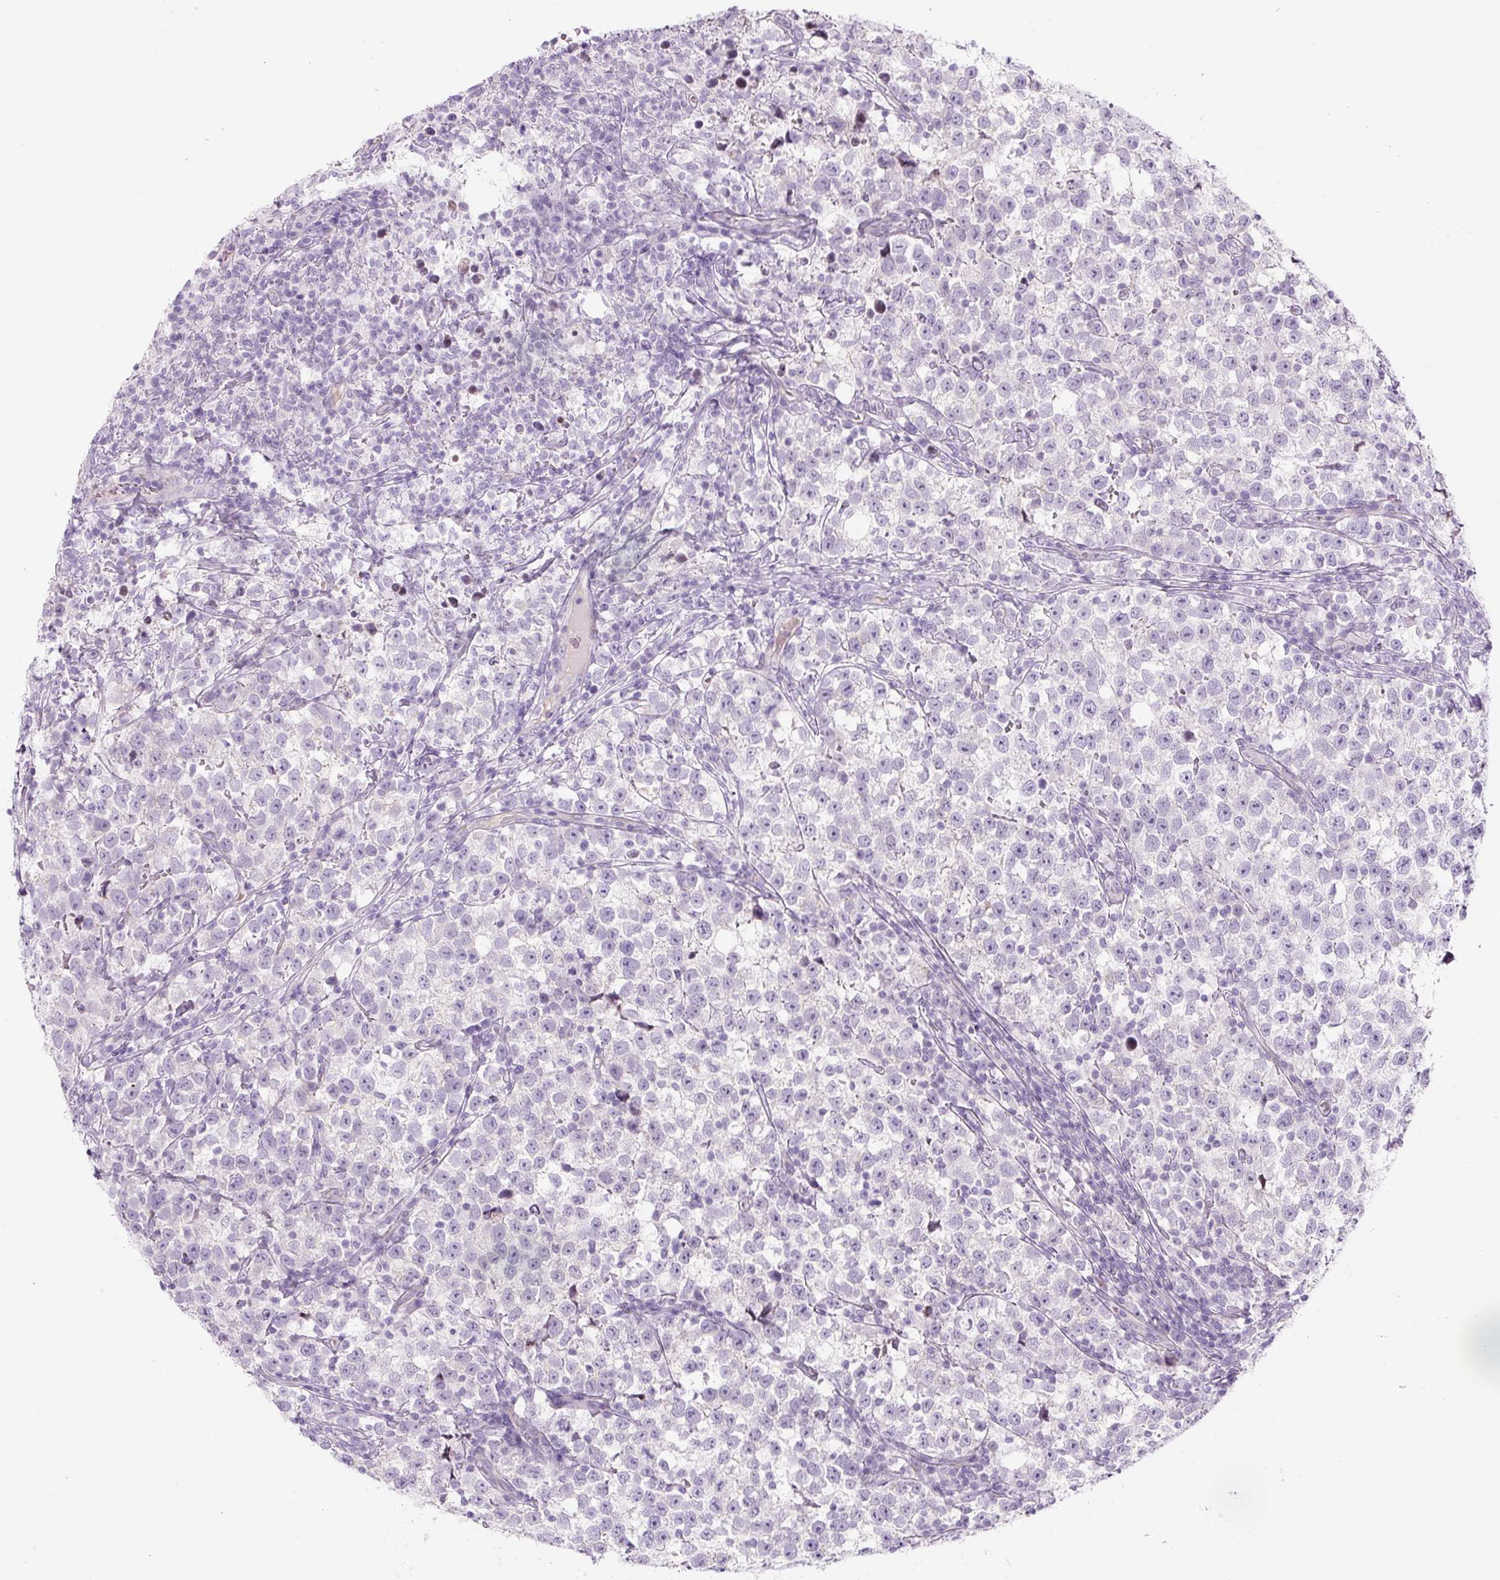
{"staining": {"intensity": "negative", "quantity": "none", "location": "none"}, "tissue": "testis cancer", "cell_type": "Tumor cells", "image_type": "cancer", "snomed": [{"axis": "morphology", "description": "Normal tissue, NOS"}, {"axis": "morphology", "description": "Seminoma, NOS"}, {"axis": "topography", "description": "Testis"}], "caption": "A high-resolution histopathology image shows immunohistochemistry staining of seminoma (testis), which exhibits no significant expression in tumor cells.", "gene": "PRM1", "patient": {"sex": "male", "age": 43}}